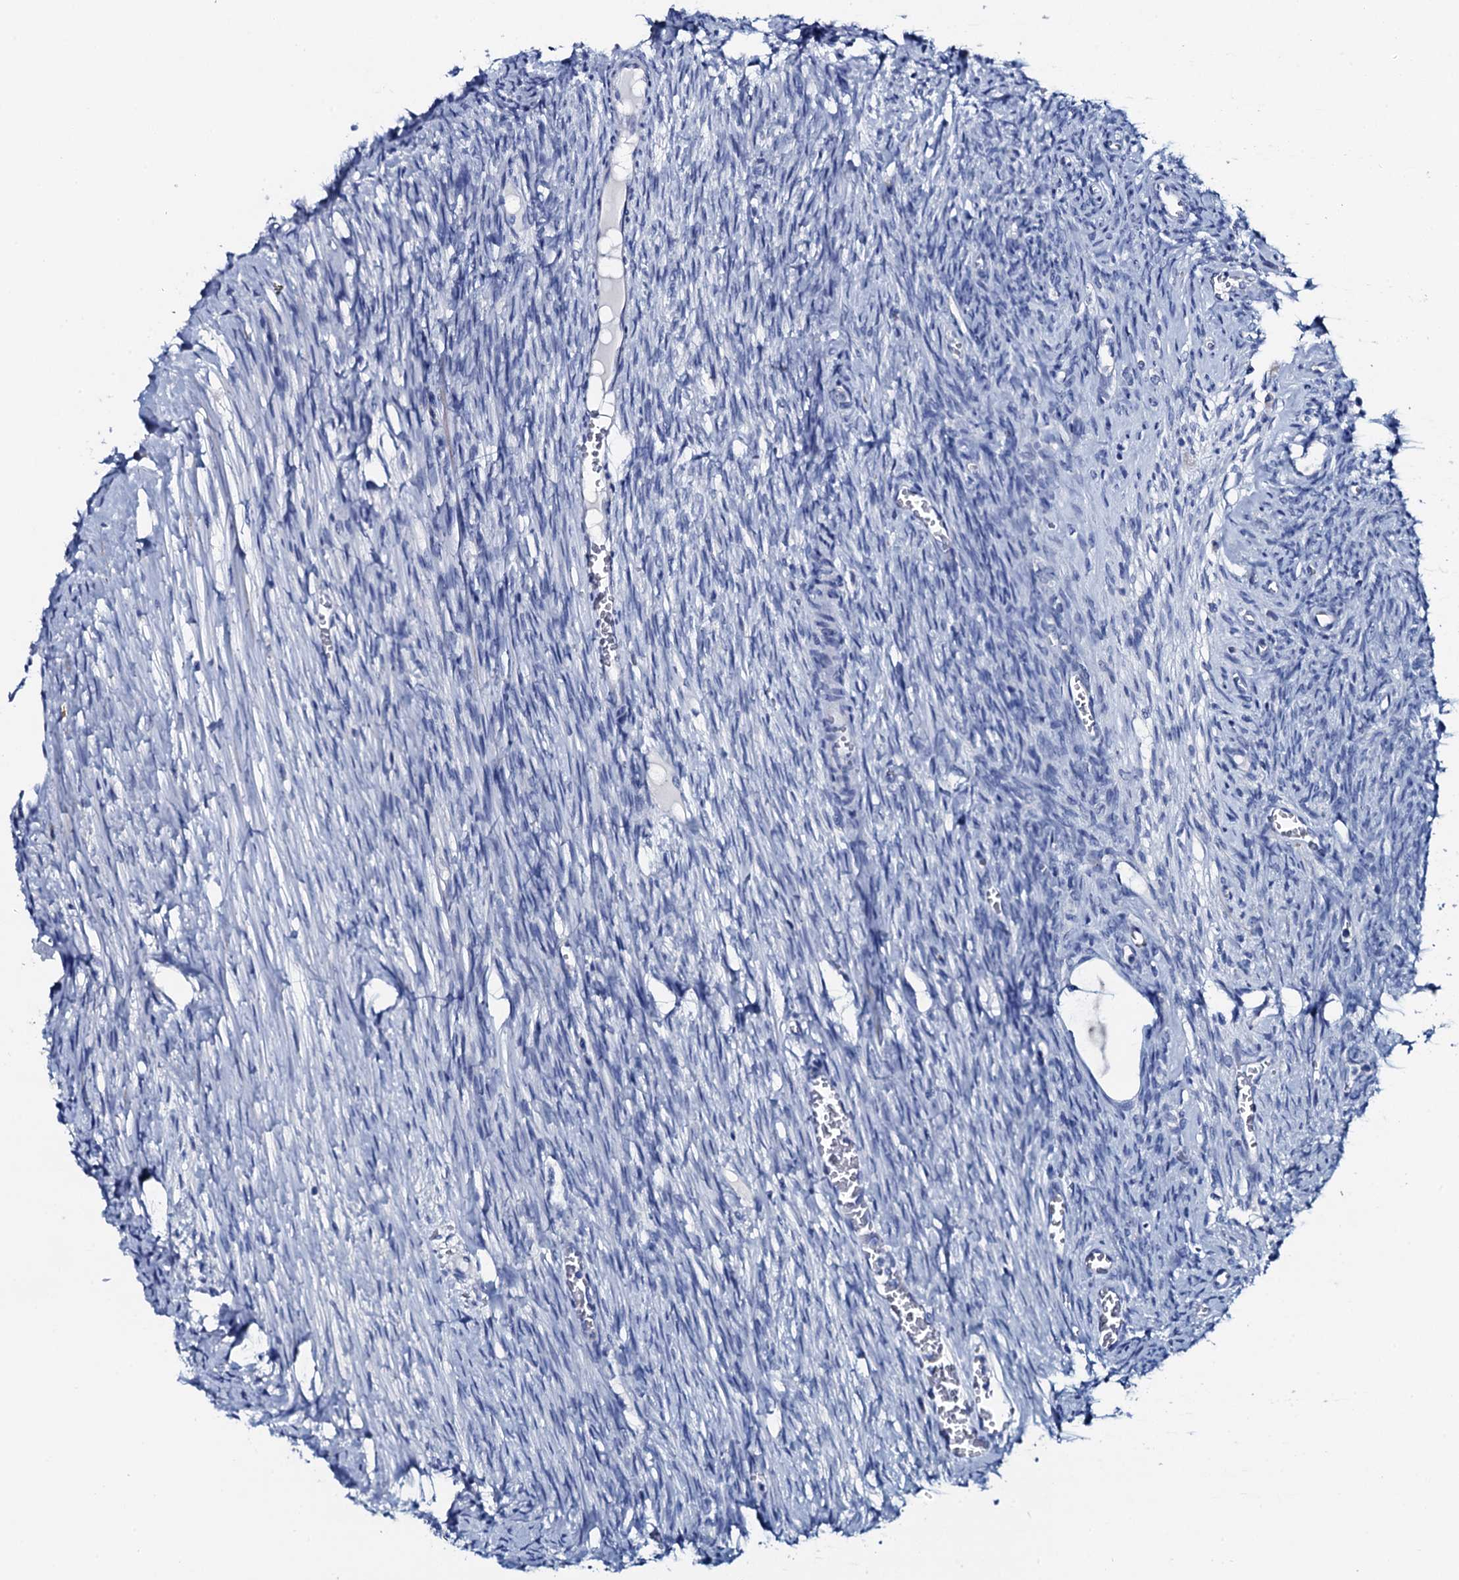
{"staining": {"intensity": "negative", "quantity": "none", "location": "none"}, "tissue": "ovary", "cell_type": "Follicle cells", "image_type": "normal", "snomed": [{"axis": "morphology", "description": "Normal tissue, NOS"}, {"axis": "topography", "description": "Ovary"}], "caption": "Immunohistochemistry (IHC) histopathology image of normal ovary stained for a protein (brown), which reveals no positivity in follicle cells.", "gene": "GYS2", "patient": {"sex": "female", "age": 44}}